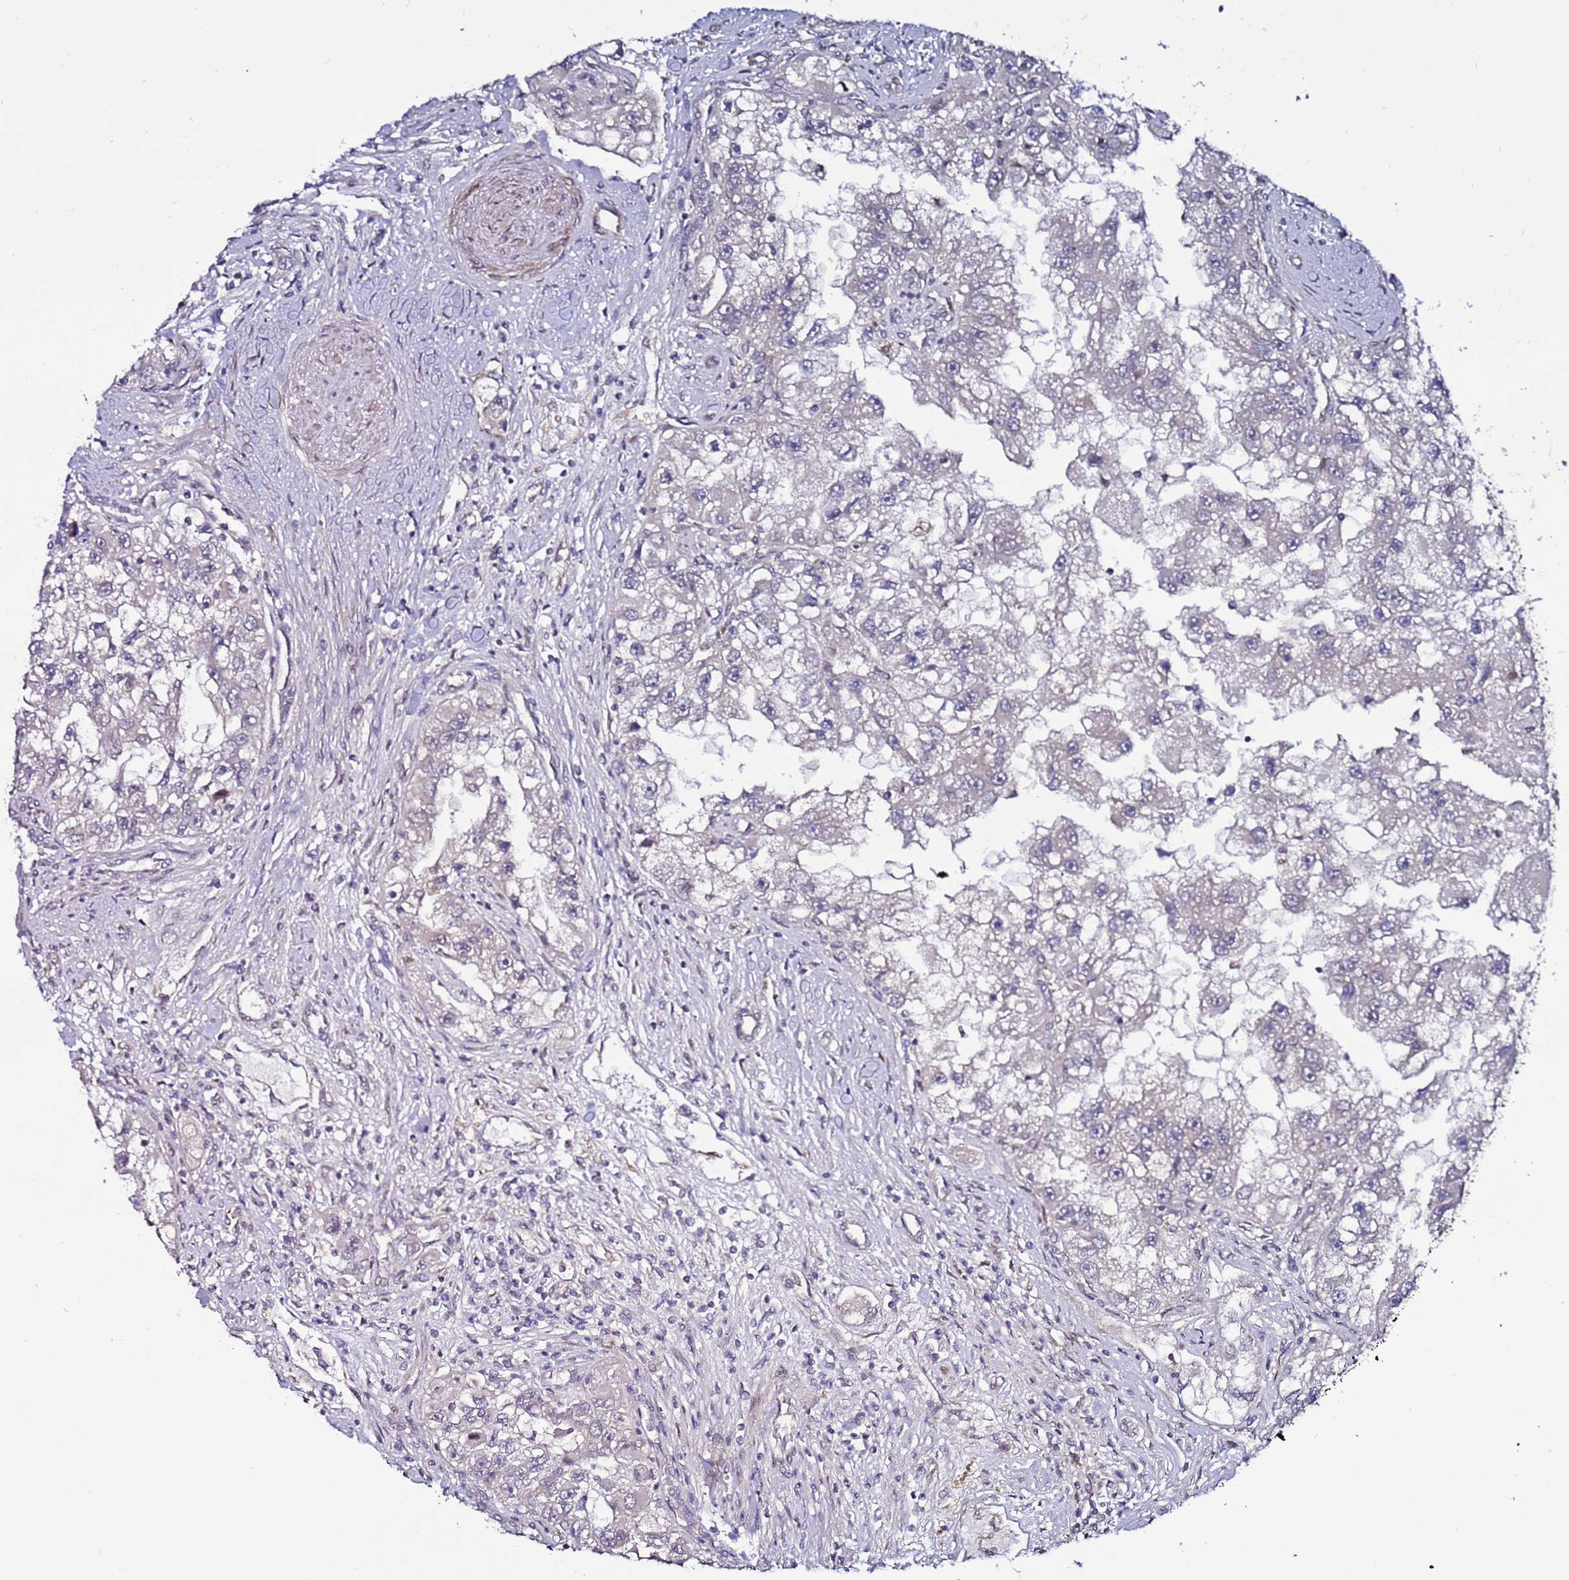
{"staining": {"intensity": "negative", "quantity": "none", "location": "none"}, "tissue": "renal cancer", "cell_type": "Tumor cells", "image_type": "cancer", "snomed": [{"axis": "morphology", "description": "Adenocarcinoma, NOS"}, {"axis": "topography", "description": "Kidney"}], "caption": "An immunohistochemistry image of renal cancer (adenocarcinoma) is shown. There is no staining in tumor cells of renal cancer (adenocarcinoma).", "gene": "POLR2D", "patient": {"sex": "male", "age": 63}}